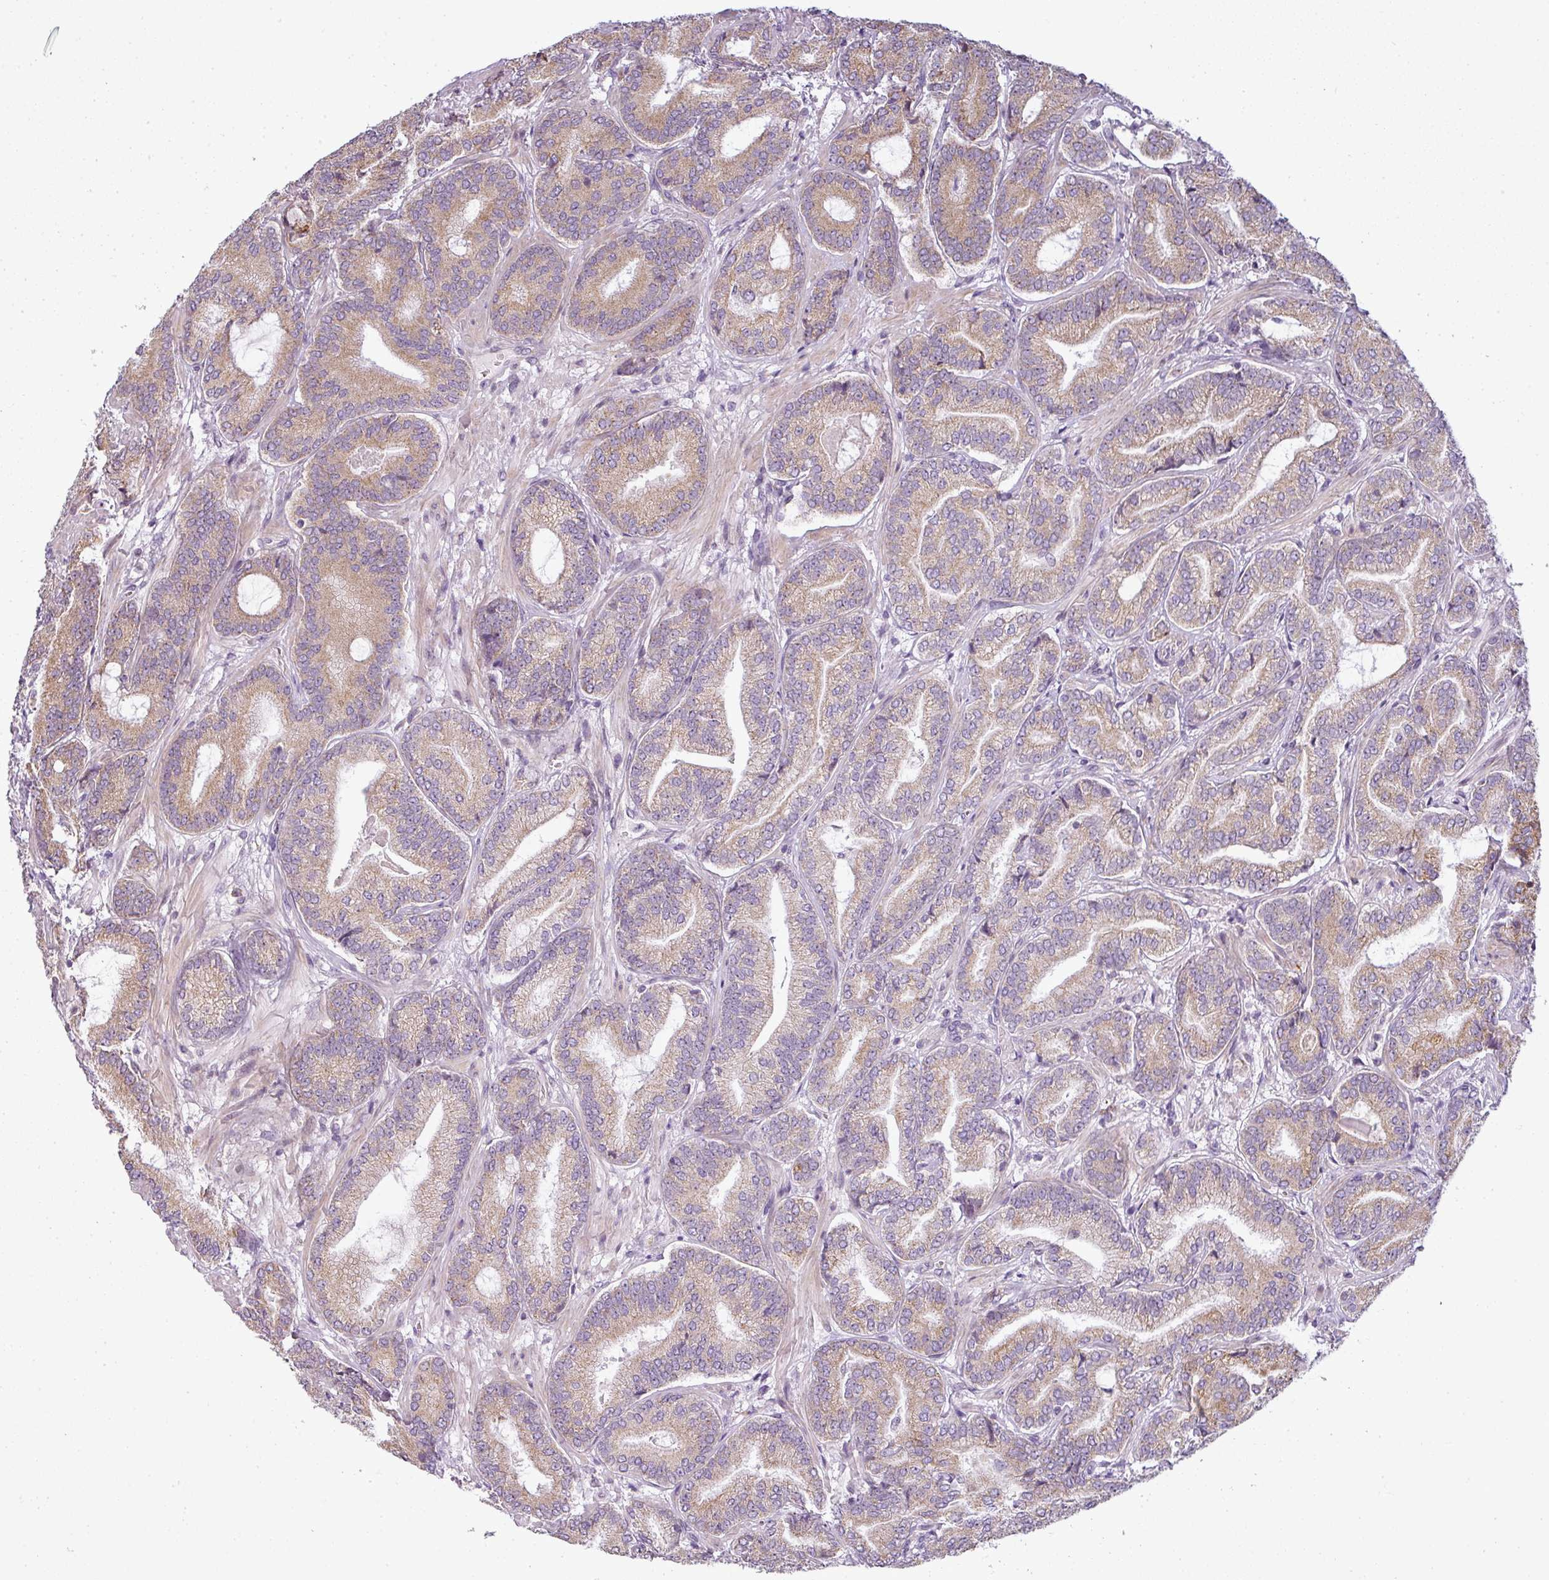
{"staining": {"intensity": "moderate", "quantity": ">75%", "location": "cytoplasmic/membranous"}, "tissue": "prostate cancer", "cell_type": "Tumor cells", "image_type": "cancer", "snomed": [{"axis": "morphology", "description": "Adenocarcinoma, Low grade"}, {"axis": "topography", "description": "Prostate and seminal vesicle, NOS"}], "caption": "Protein expression by immunohistochemistry displays moderate cytoplasmic/membranous staining in about >75% of tumor cells in prostate cancer. (Brightfield microscopy of DAB IHC at high magnification).", "gene": "LY75", "patient": {"sex": "male", "age": 61}}